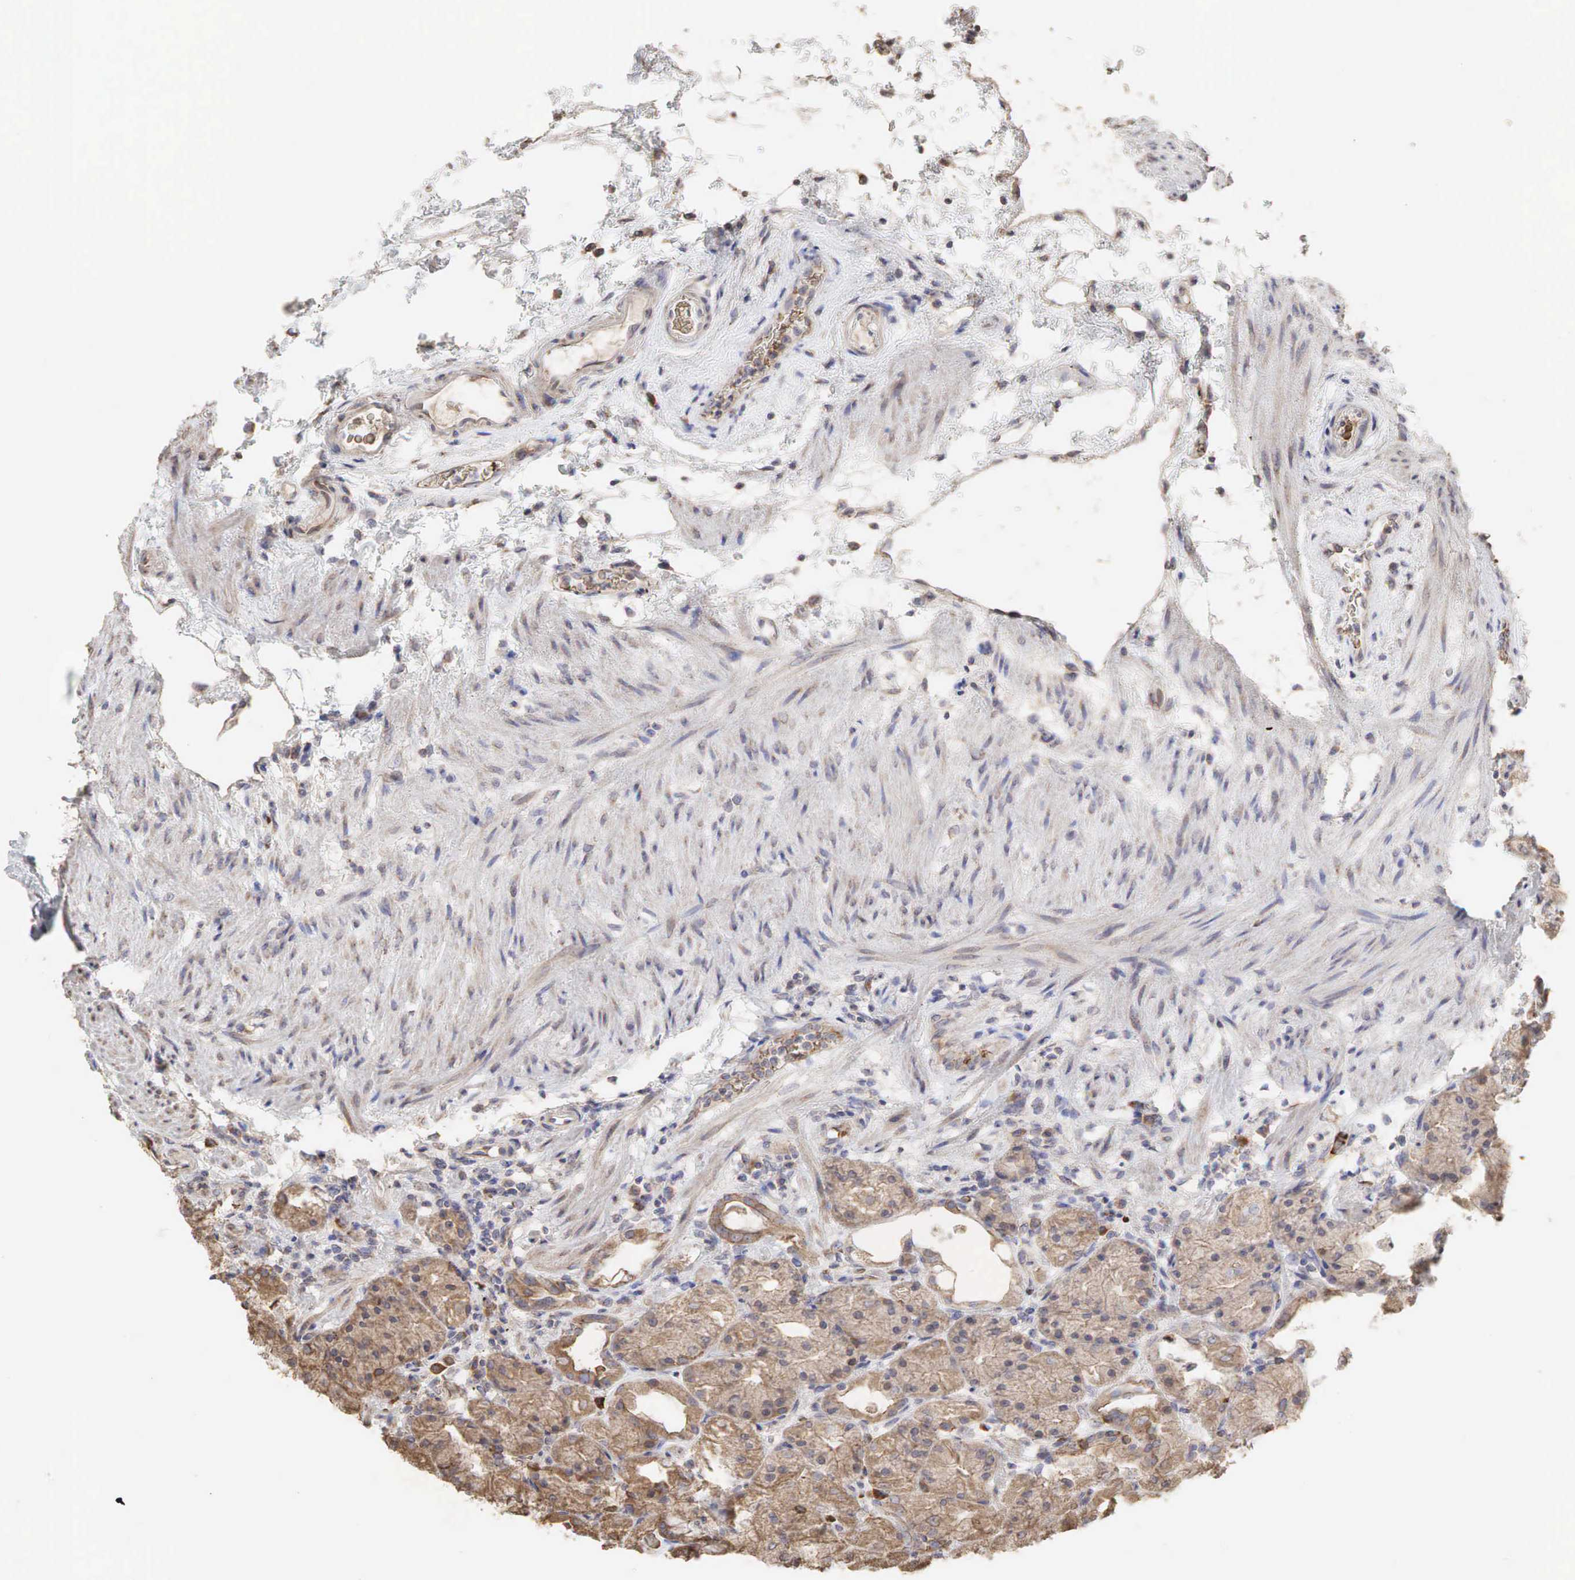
{"staining": {"intensity": "weak", "quantity": ">75%", "location": "cytoplasmic/membranous"}, "tissue": "stomach", "cell_type": "Glandular cells", "image_type": "normal", "snomed": [{"axis": "morphology", "description": "Normal tissue, NOS"}, {"axis": "topography", "description": "Stomach, upper"}], "caption": "Immunohistochemistry (IHC) histopathology image of unremarkable human stomach stained for a protein (brown), which displays low levels of weak cytoplasmic/membranous positivity in approximately >75% of glandular cells.", "gene": "PABPC5", "patient": {"sex": "female", "age": 75}}